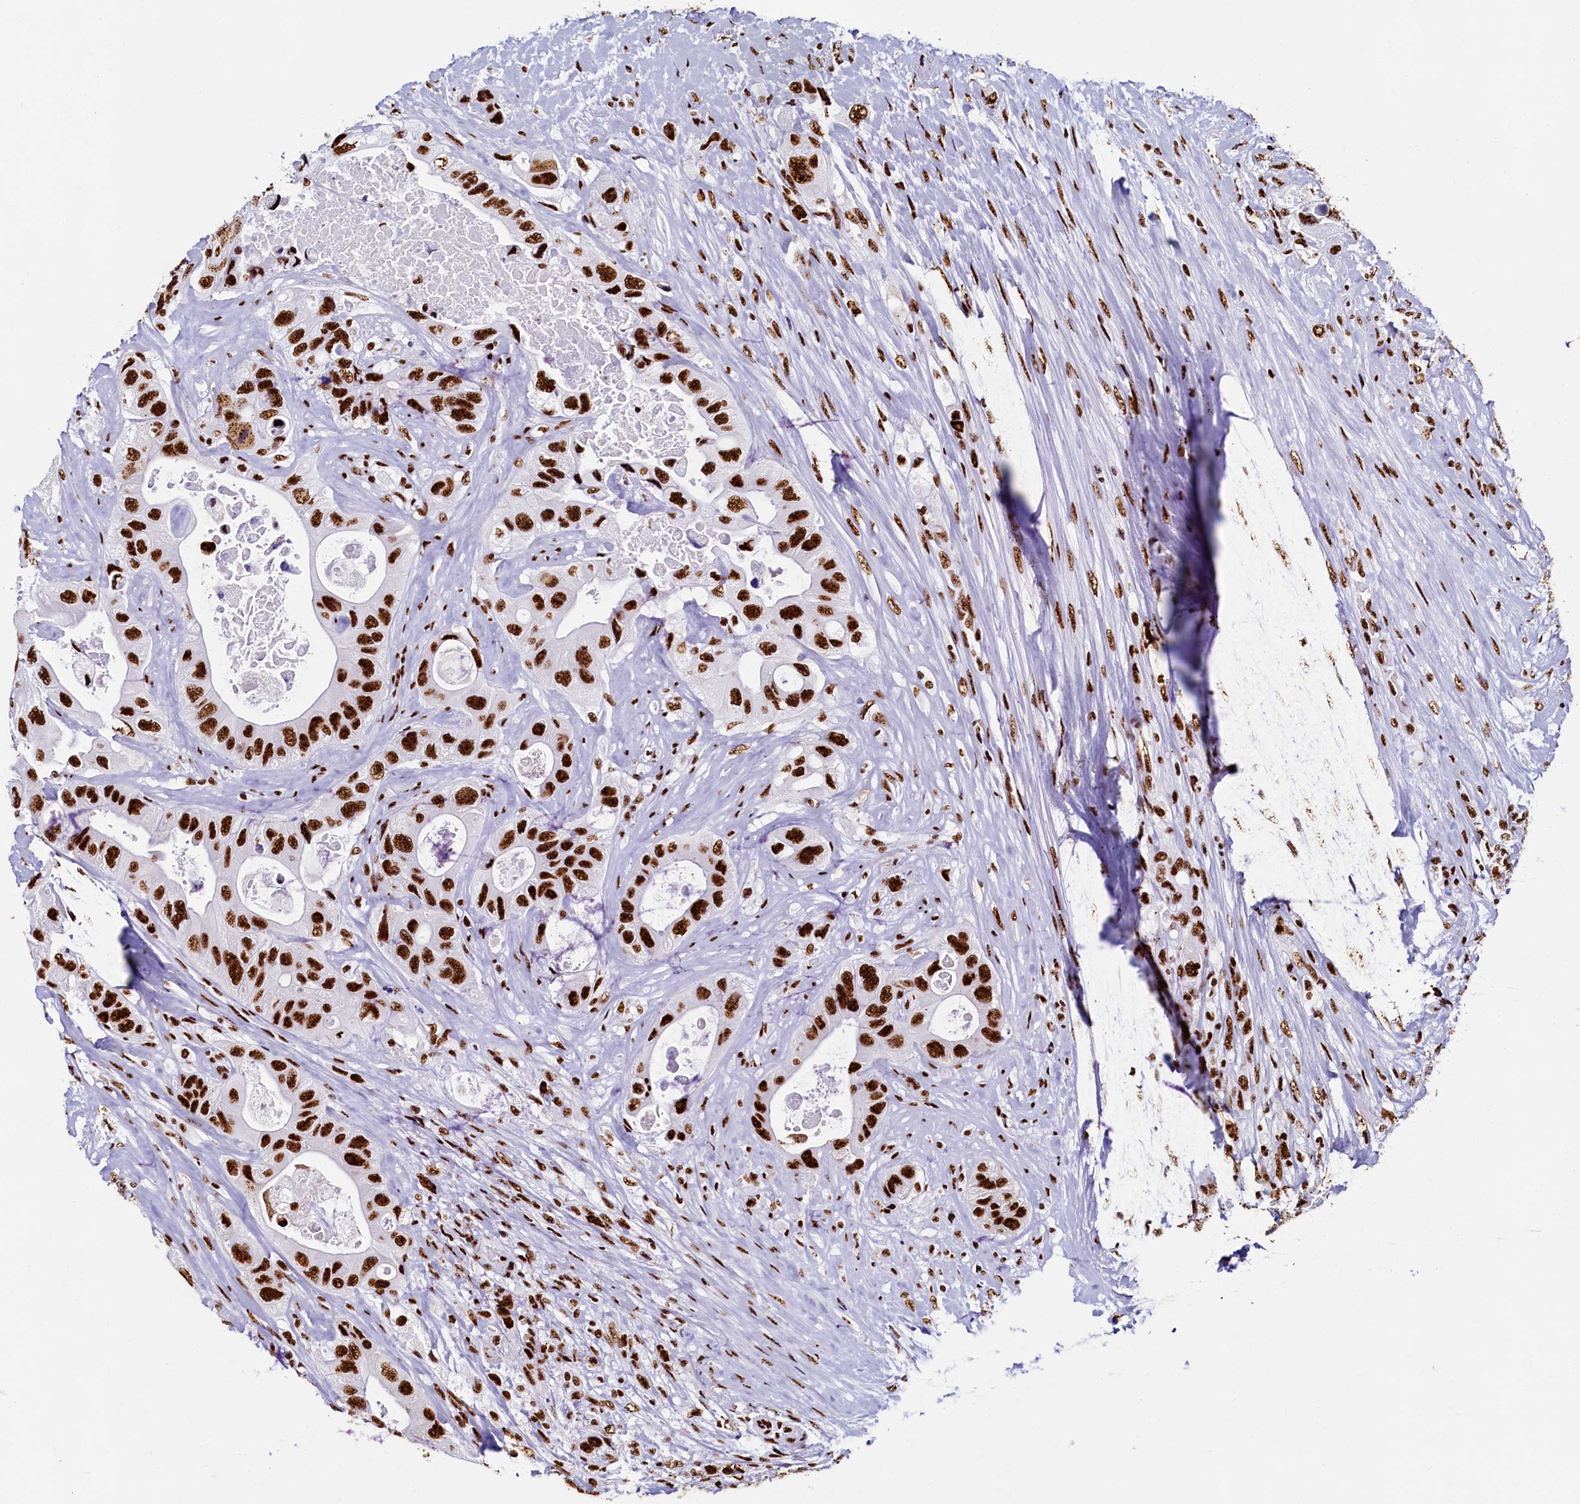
{"staining": {"intensity": "strong", "quantity": ">75%", "location": "nuclear"}, "tissue": "colorectal cancer", "cell_type": "Tumor cells", "image_type": "cancer", "snomed": [{"axis": "morphology", "description": "Adenocarcinoma, NOS"}, {"axis": "topography", "description": "Colon"}], "caption": "Protein staining exhibits strong nuclear staining in approximately >75% of tumor cells in colorectal cancer.", "gene": "SRRM2", "patient": {"sex": "female", "age": 46}}